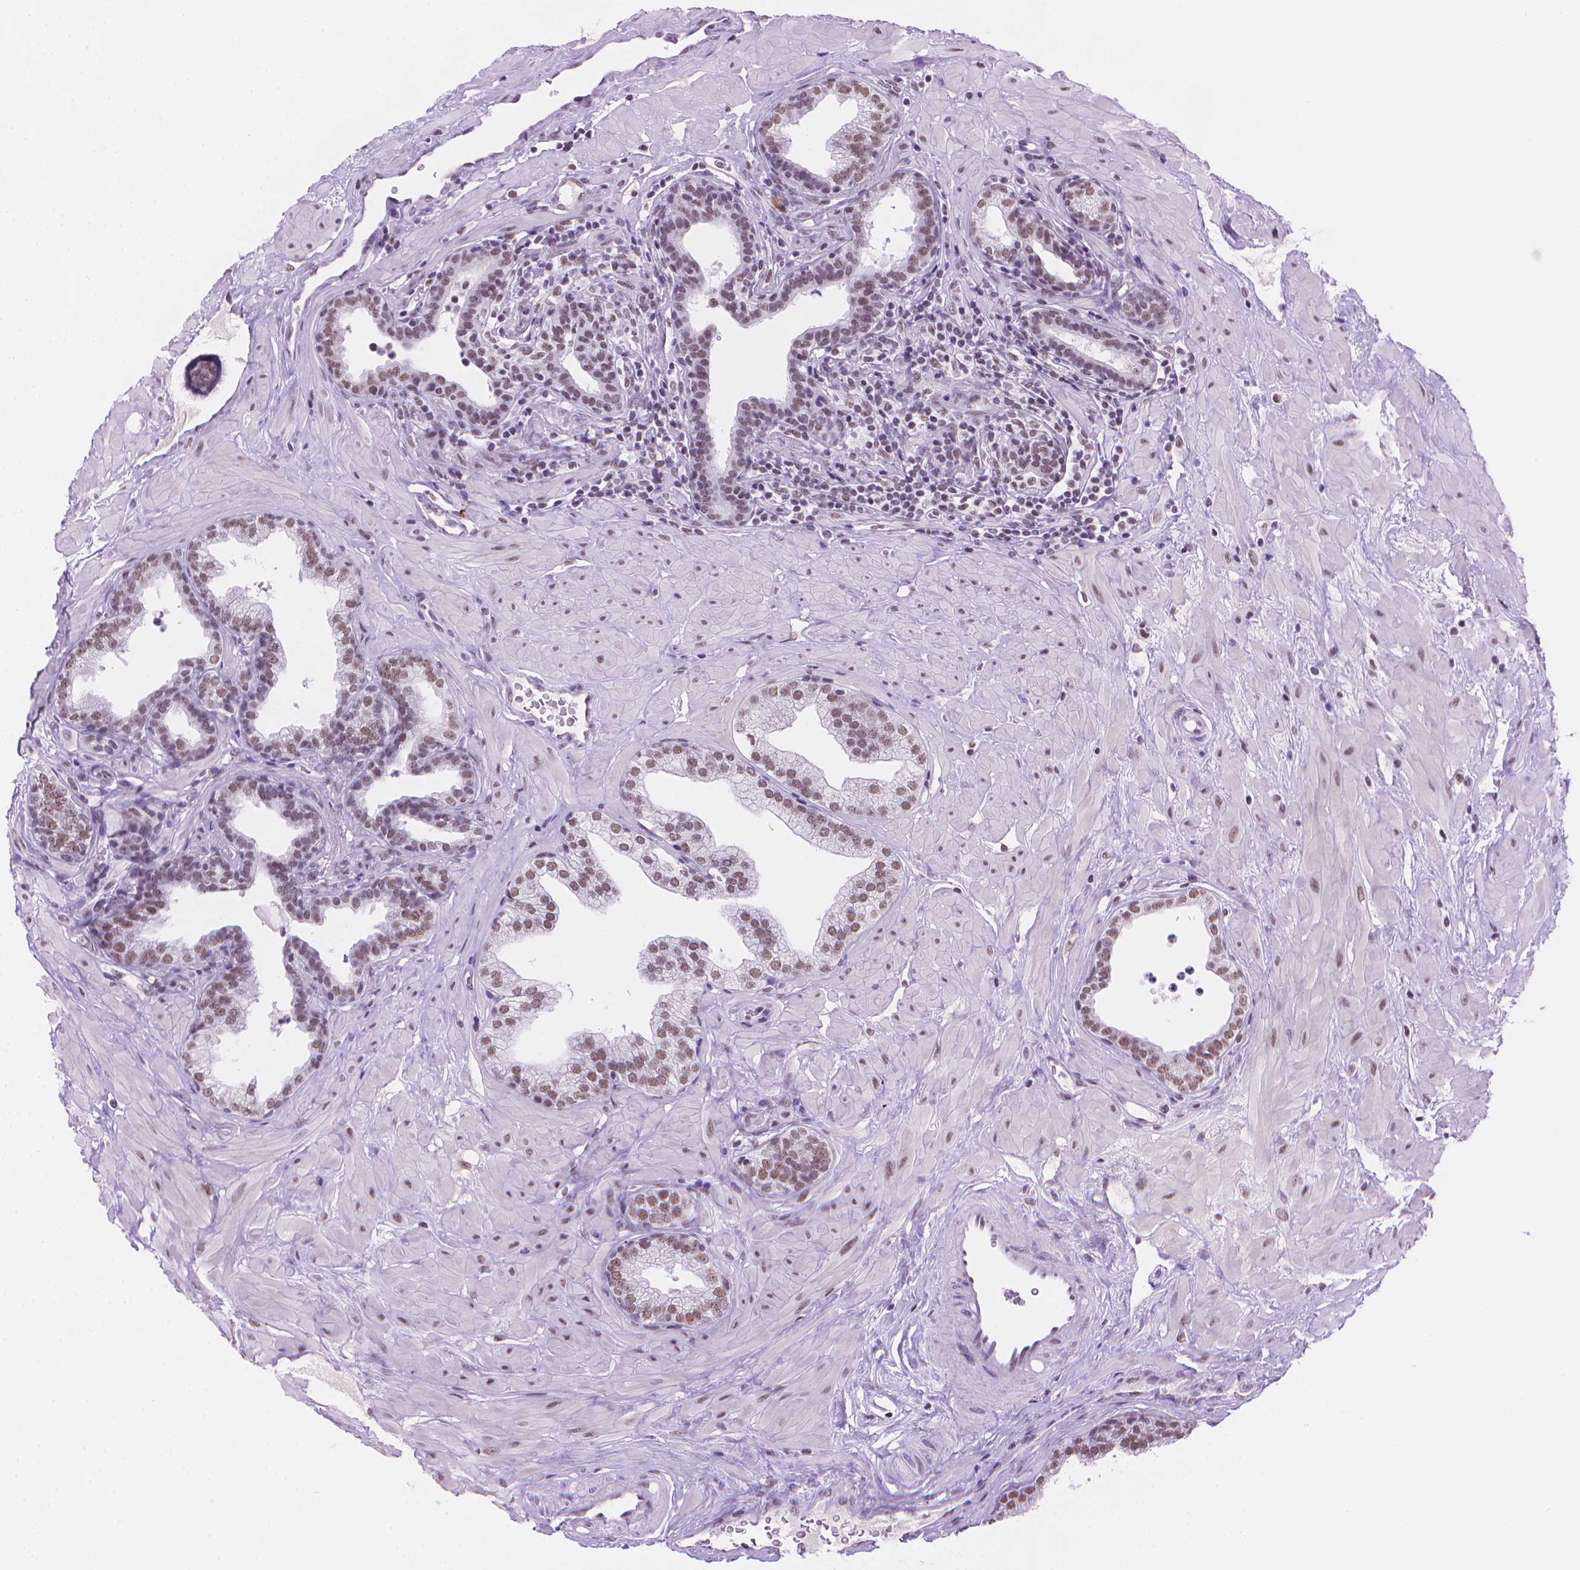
{"staining": {"intensity": "moderate", "quantity": "25%-75%", "location": "nuclear"}, "tissue": "prostate", "cell_type": "Glandular cells", "image_type": "normal", "snomed": [{"axis": "morphology", "description": "Normal tissue, NOS"}, {"axis": "topography", "description": "Prostate"}], "caption": "This histopathology image reveals immunohistochemistry (IHC) staining of unremarkable human prostate, with medium moderate nuclear positivity in approximately 25%-75% of glandular cells.", "gene": "RPA4", "patient": {"sex": "male", "age": 37}}